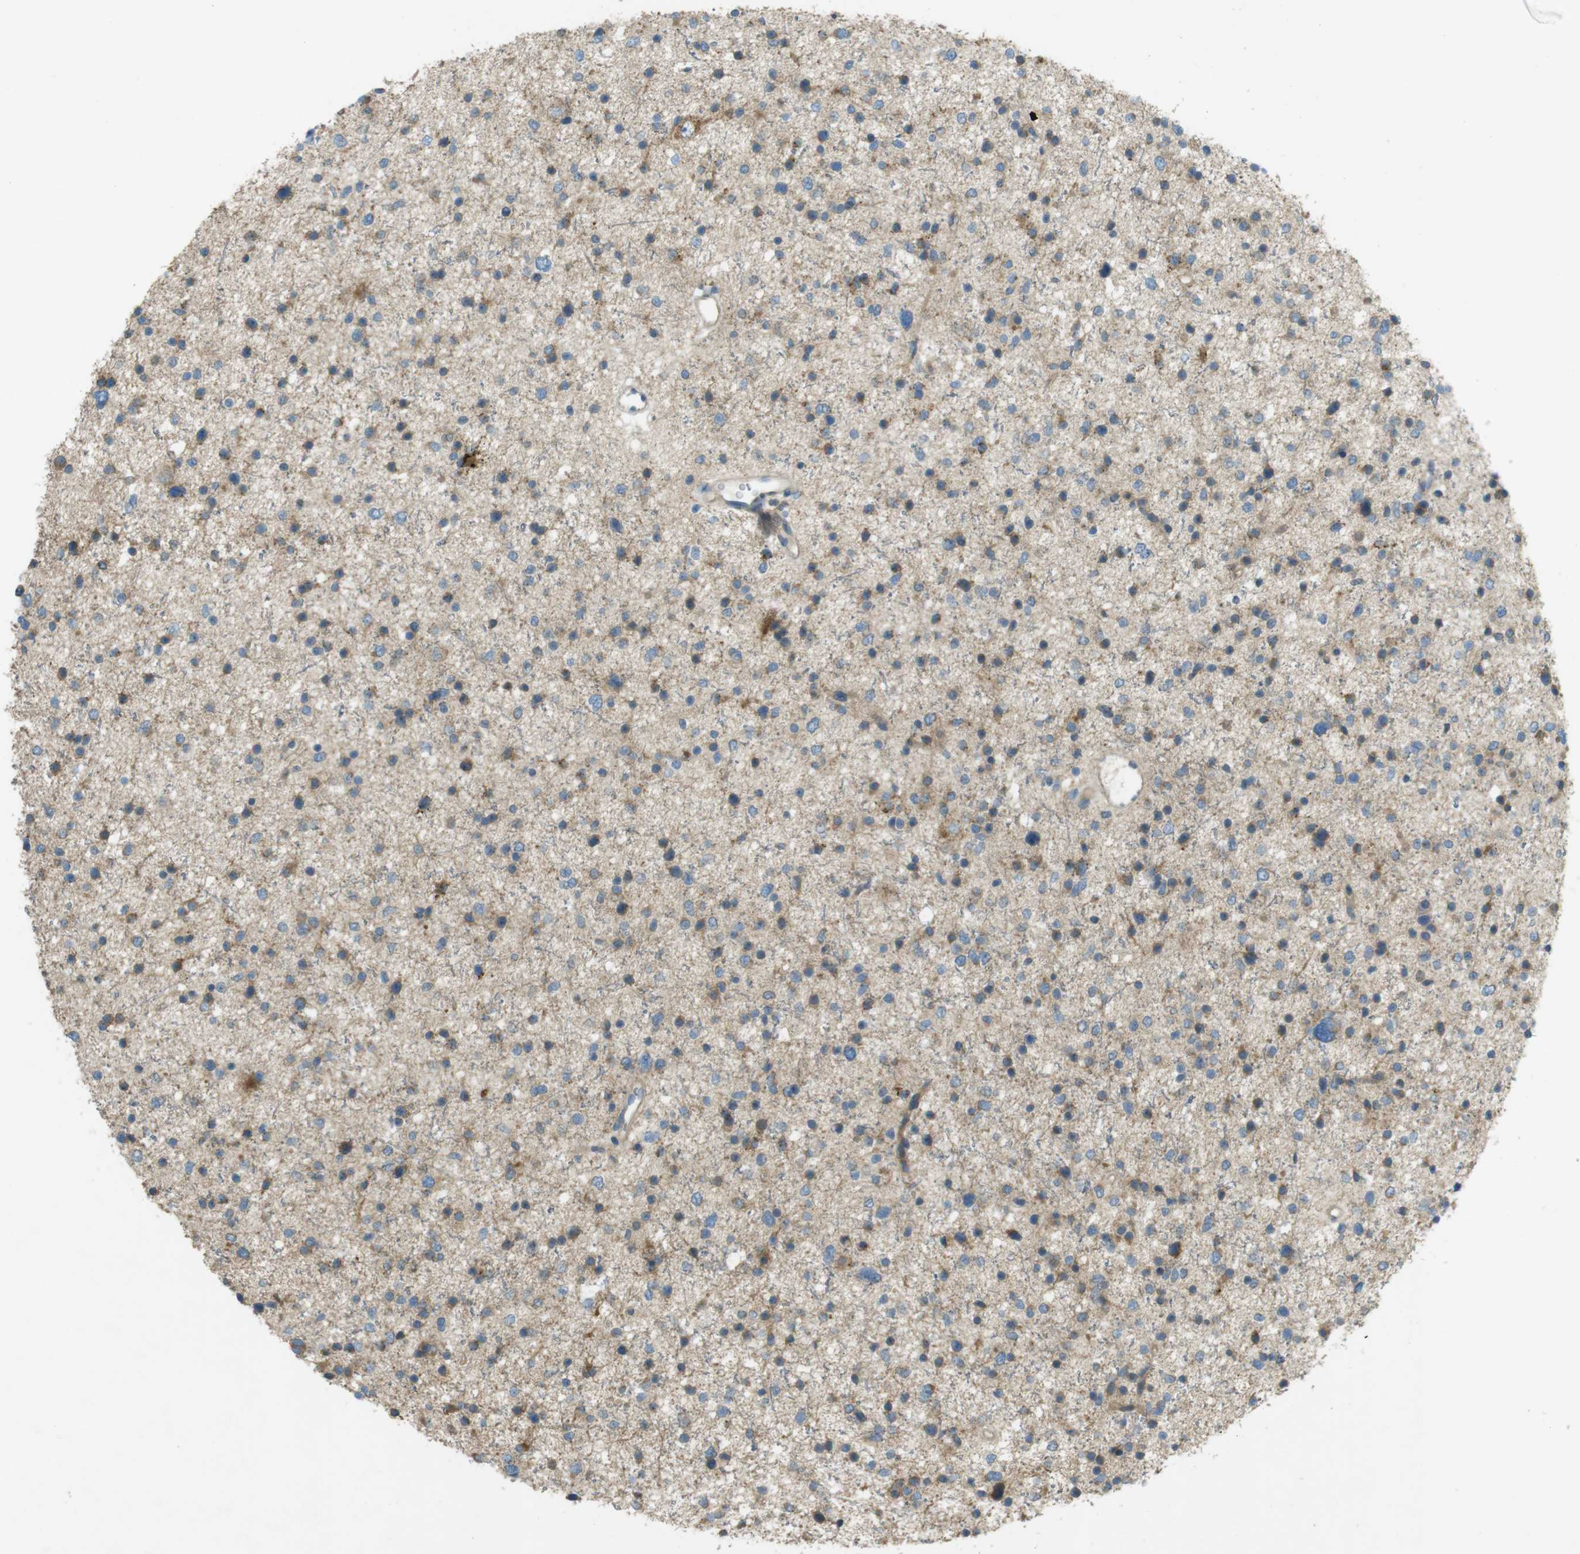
{"staining": {"intensity": "moderate", "quantity": "25%-75%", "location": "cytoplasmic/membranous"}, "tissue": "glioma", "cell_type": "Tumor cells", "image_type": "cancer", "snomed": [{"axis": "morphology", "description": "Glioma, malignant, Low grade"}, {"axis": "topography", "description": "Brain"}], "caption": "DAB (3,3'-diaminobenzidine) immunohistochemical staining of malignant low-grade glioma displays moderate cytoplasmic/membranous protein positivity in approximately 25%-75% of tumor cells.", "gene": "TMEM41B", "patient": {"sex": "female", "age": 37}}